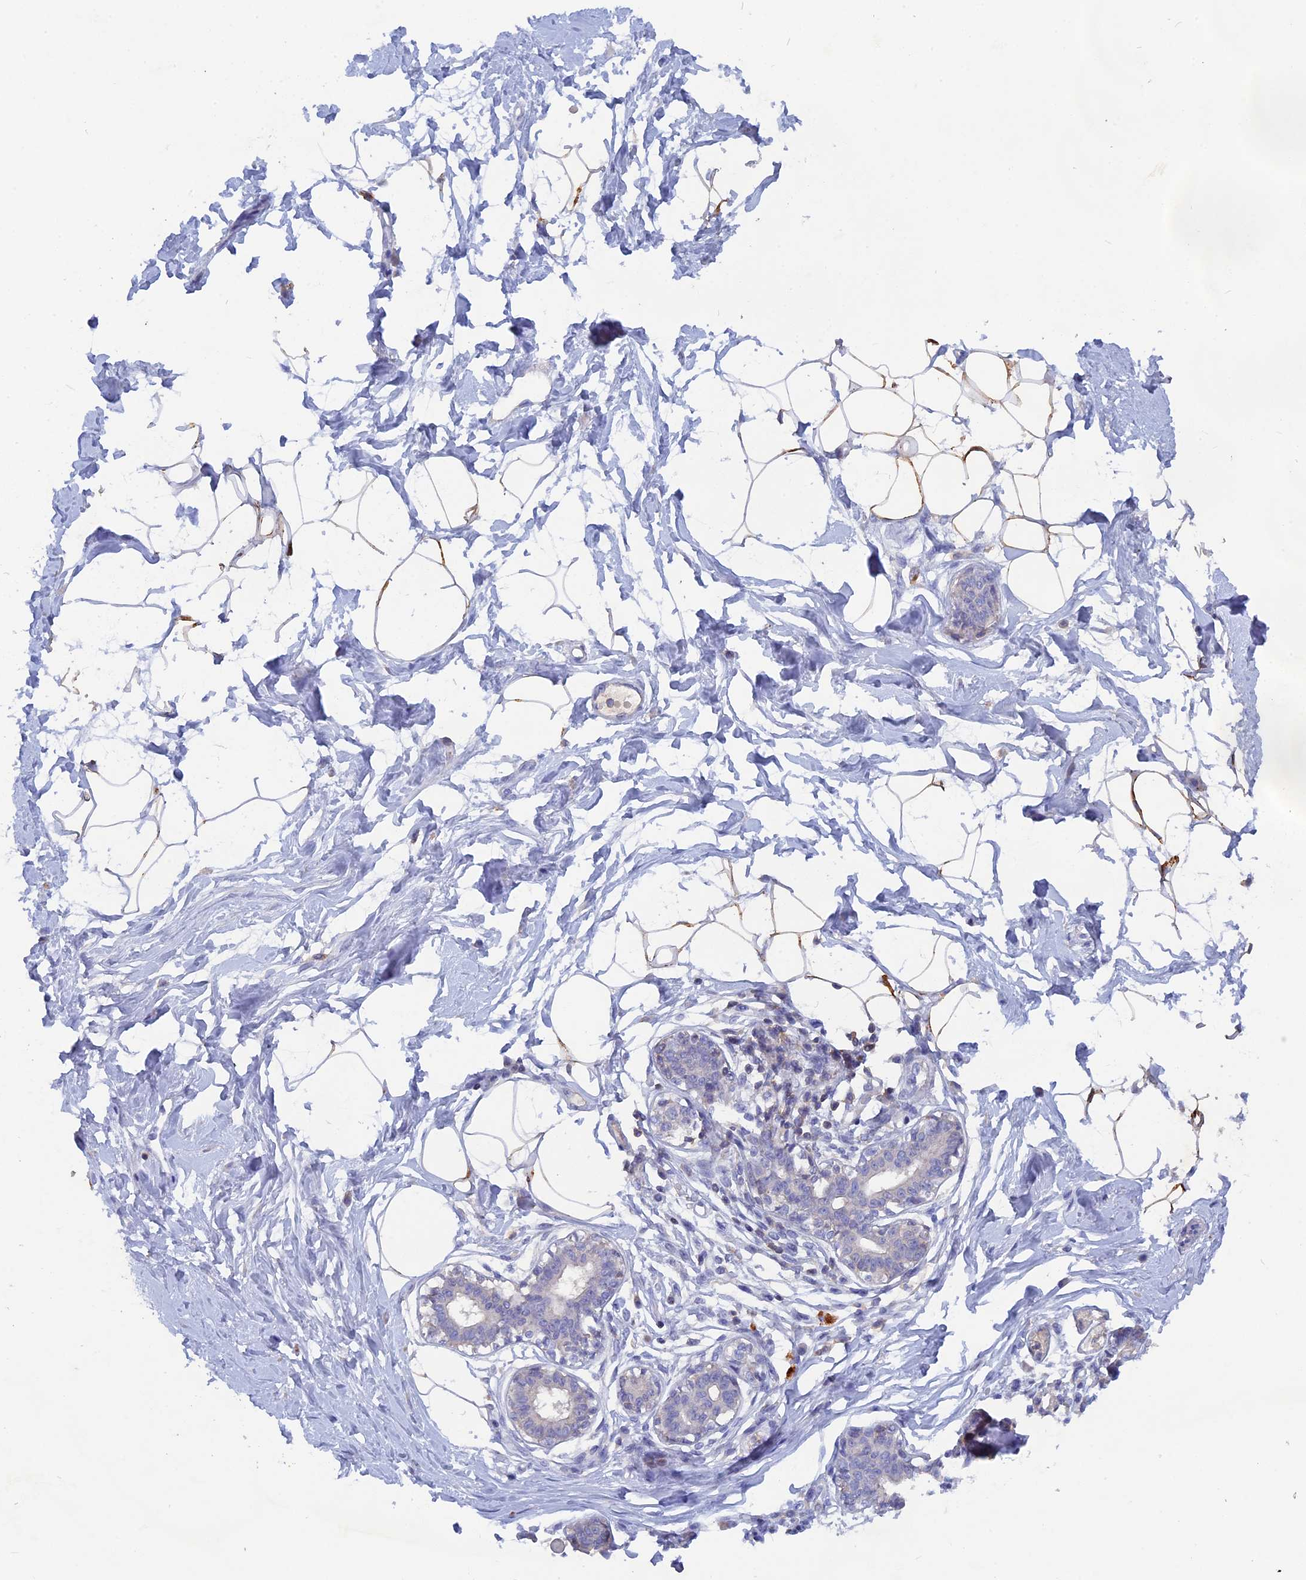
{"staining": {"intensity": "negative", "quantity": "none", "location": "none"}, "tissue": "breast", "cell_type": "Adipocytes", "image_type": "normal", "snomed": [{"axis": "morphology", "description": "Normal tissue, NOS"}, {"axis": "topography", "description": "Breast"}], "caption": "Breast stained for a protein using IHC displays no expression adipocytes.", "gene": "ACP7", "patient": {"sex": "female", "age": 45}}